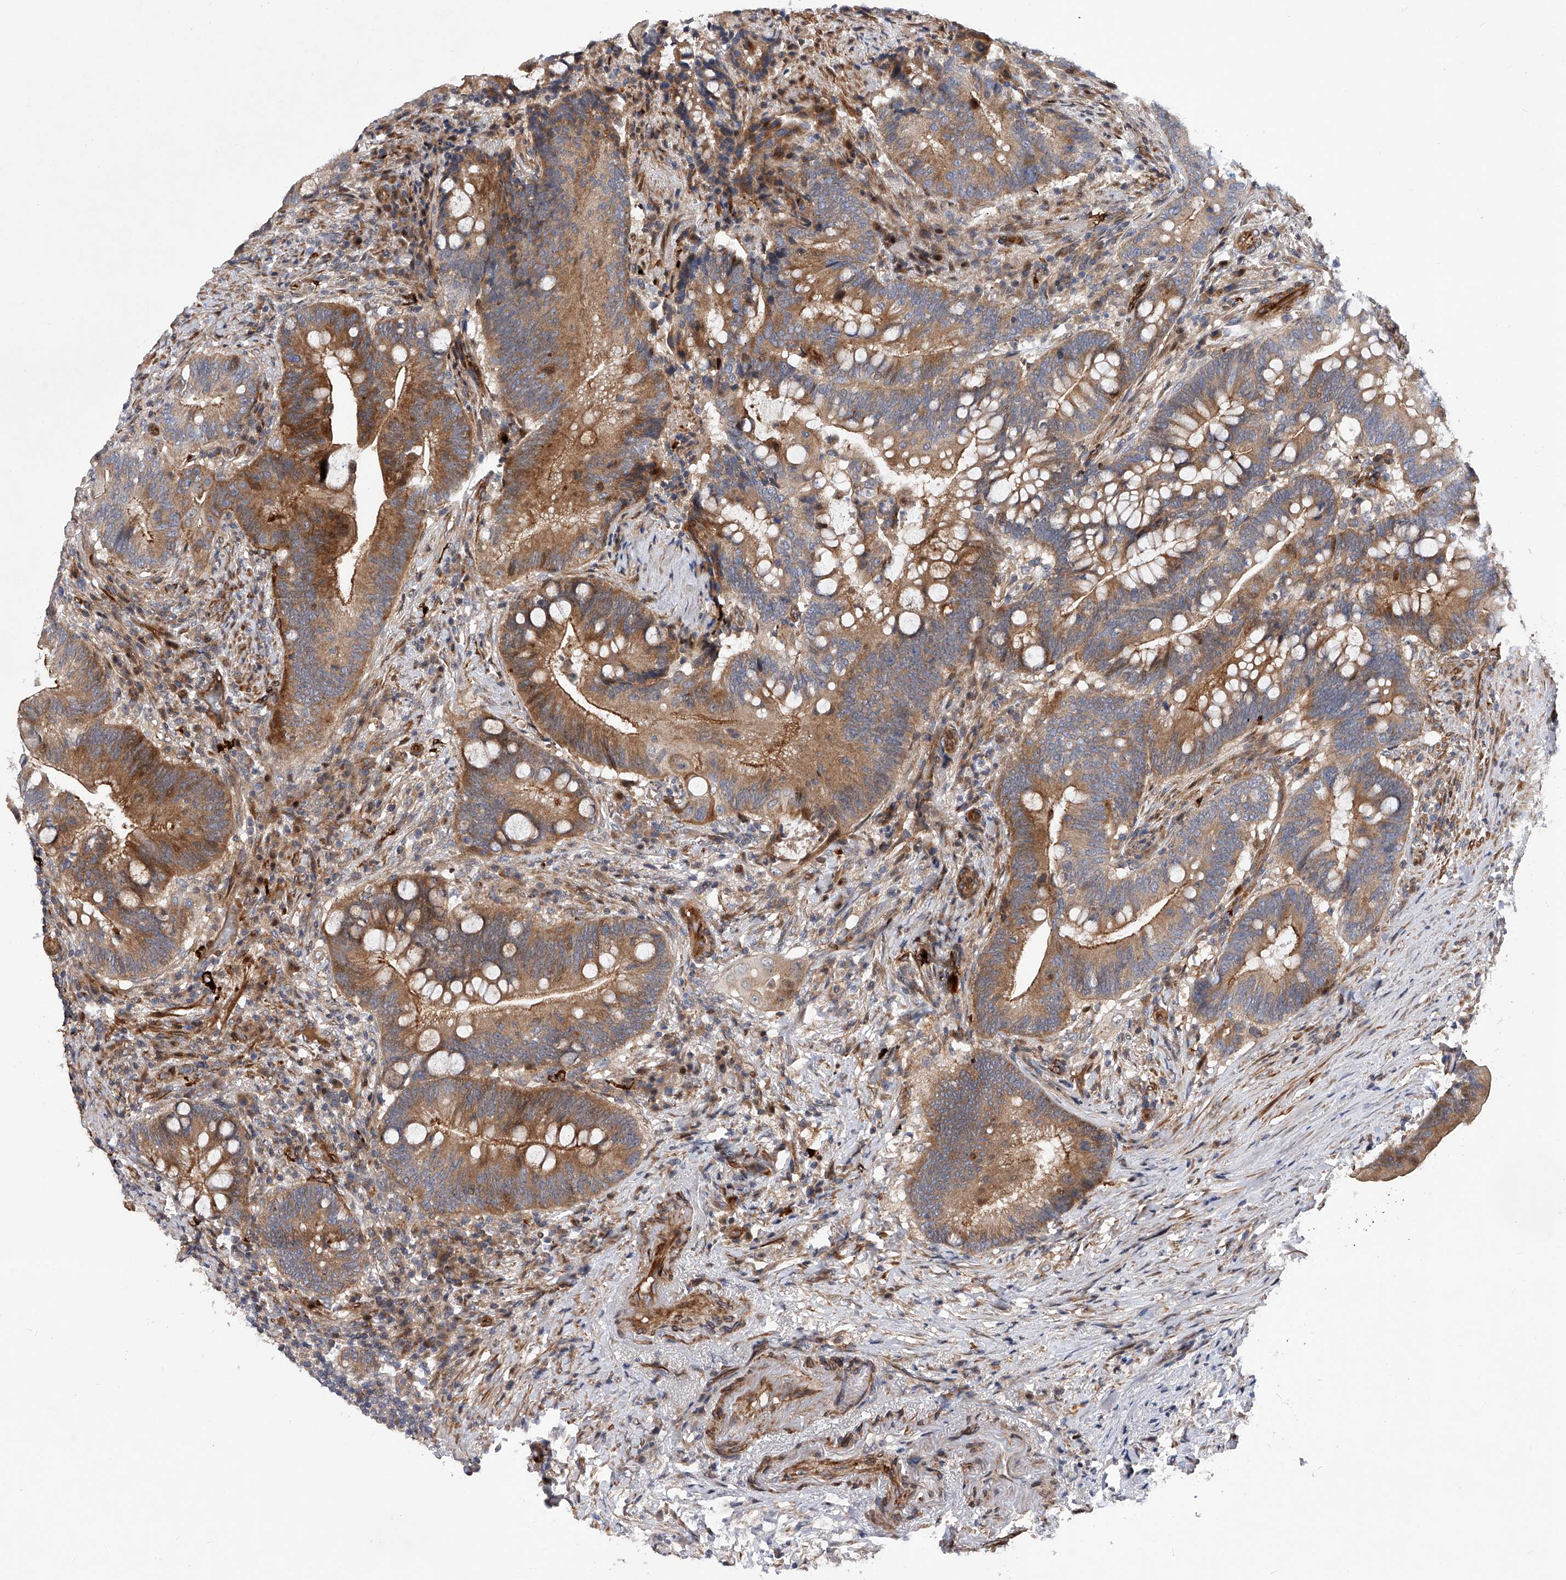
{"staining": {"intensity": "moderate", "quantity": ">75%", "location": "cytoplasmic/membranous"}, "tissue": "colorectal cancer", "cell_type": "Tumor cells", "image_type": "cancer", "snomed": [{"axis": "morphology", "description": "Adenocarcinoma, NOS"}, {"axis": "topography", "description": "Colon"}], "caption": "Protein staining of adenocarcinoma (colorectal) tissue demonstrates moderate cytoplasmic/membranous positivity in approximately >75% of tumor cells.", "gene": "PDSS2", "patient": {"sex": "female", "age": 66}}